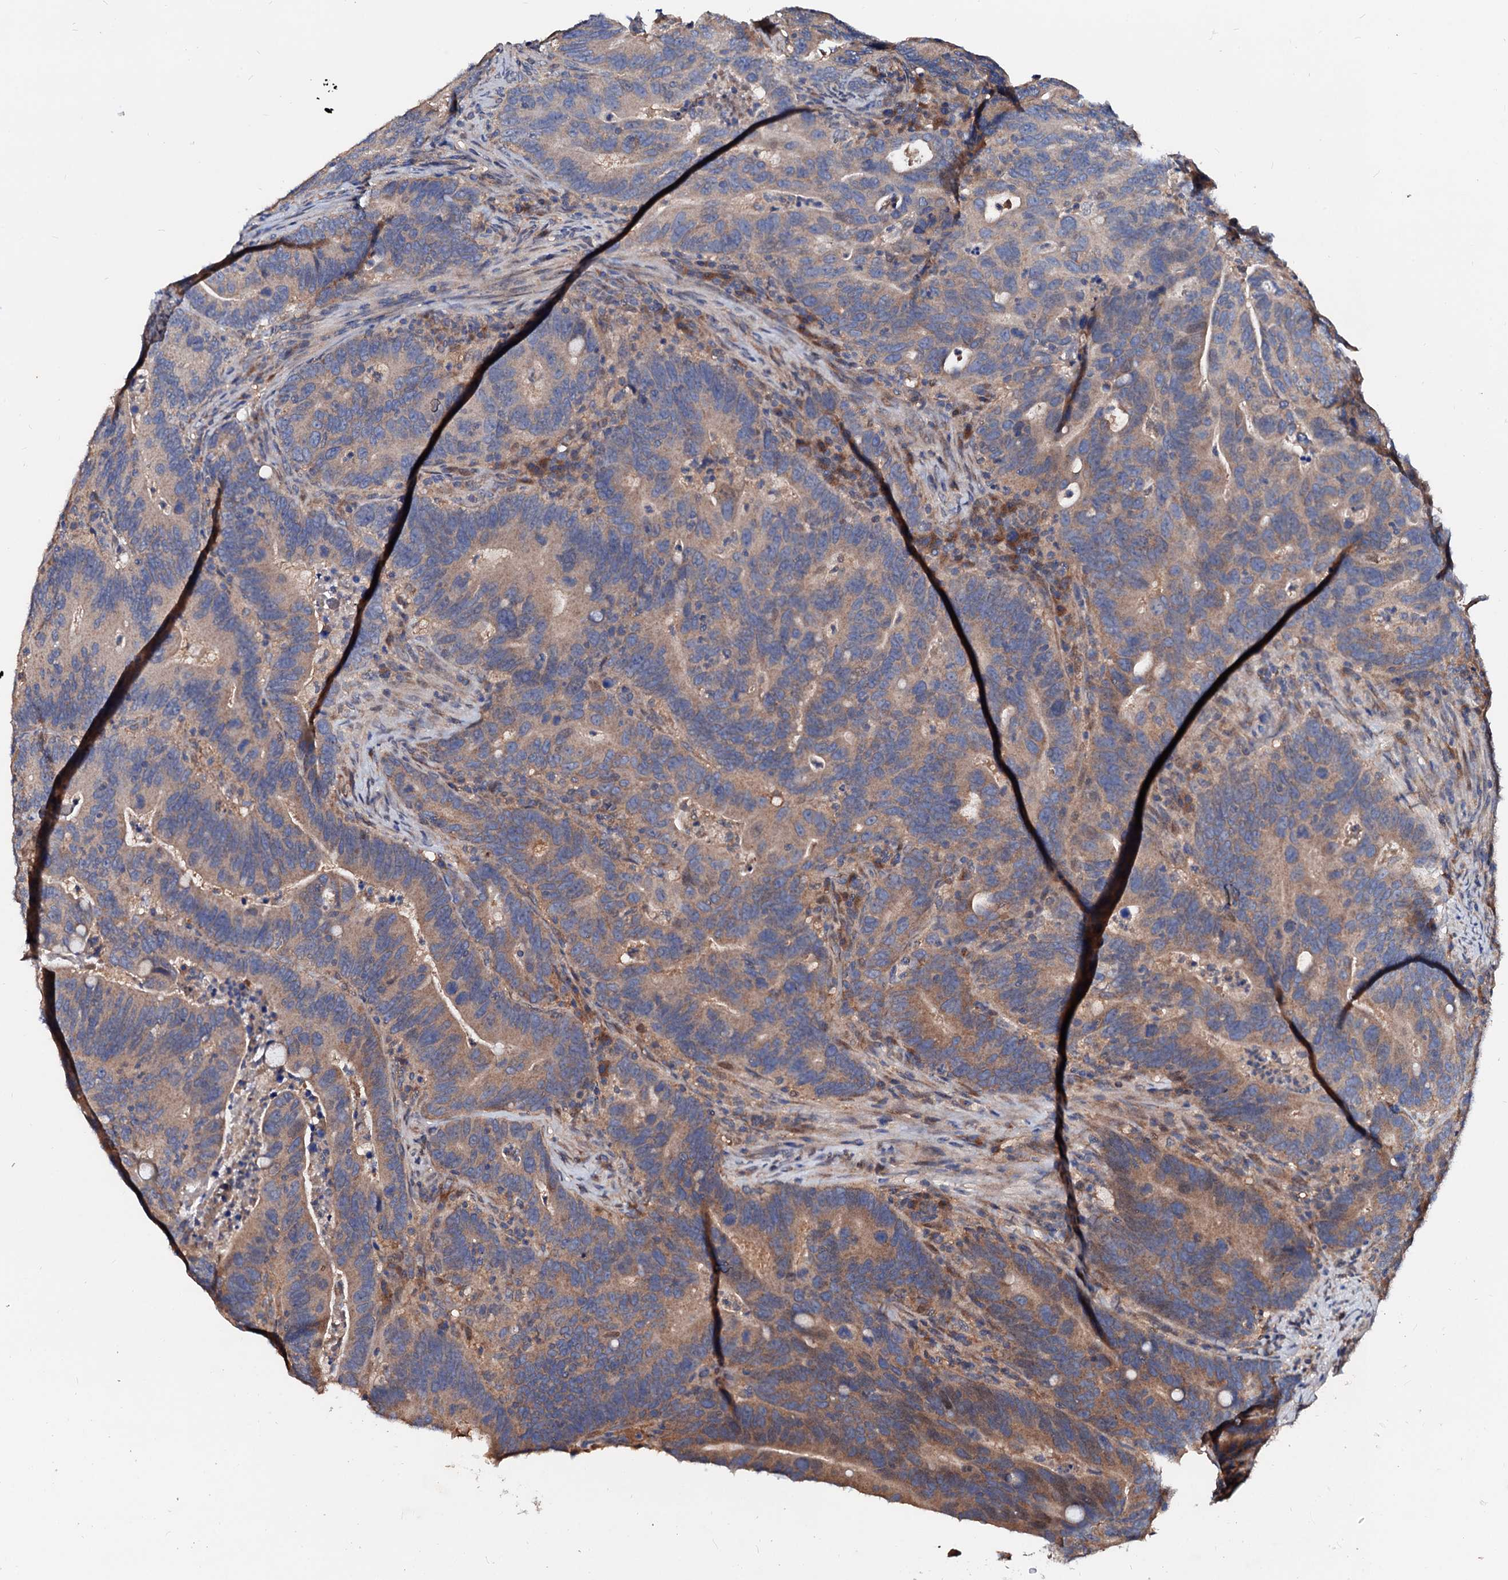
{"staining": {"intensity": "moderate", "quantity": "25%-75%", "location": "cytoplasmic/membranous"}, "tissue": "colorectal cancer", "cell_type": "Tumor cells", "image_type": "cancer", "snomed": [{"axis": "morphology", "description": "Adenocarcinoma, NOS"}, {"axis": "topography", "description": "Colon"}], "caption": "Adenocarcinoma (colorectal) stained with DAB (3,3'-diaminobenzidine) IHC shows medium levels of moderate cytoplasmic/membranous staining in about 25%-75% of tumor cells. (Stains: DAB in brown, nuclei in blue, Microscopy: brightfield microscopy at high magnification).", "gene": "EXTL1", "patient": {"sex": "female", "age": 66}}